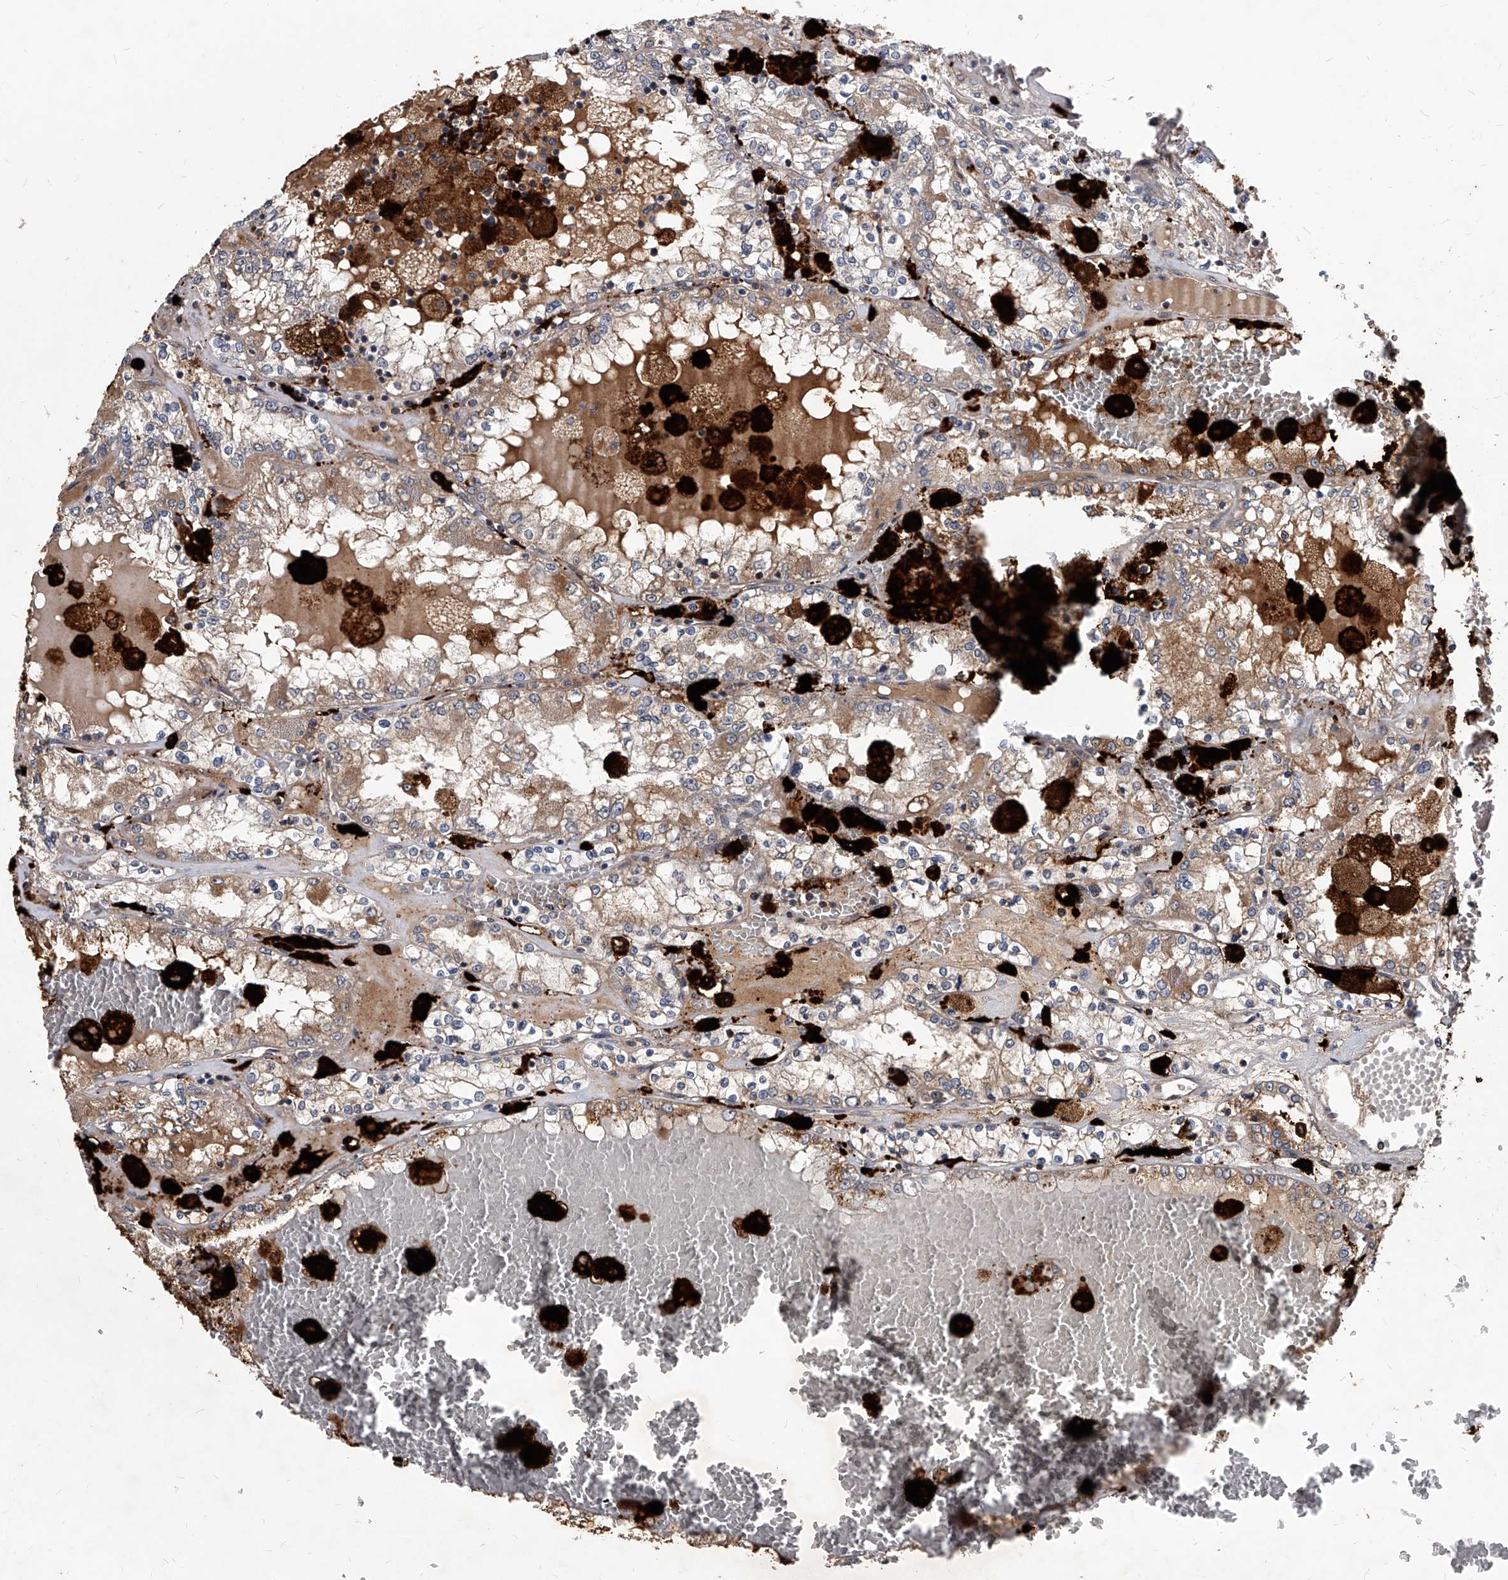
{"staining": {"intensity": "weak", "quantity": ">75%", "location": "cytoplasmic/membranous"}, "tissue": "renal cancer", "cell_type": "Tumor cells", "image_type": "cancer", "snomed": [{"axis": "morphology", "description": "Adenocarcinoma, NOS"}, {"axis": "topography", "description": "Kidney"}], "caption": "Renal adenocarcinoma tissue exhibits weak cytoplasmic/membranous expression in about >75% of tumor cells (Stains: DAB in brown, nuclei in blue, Microscopy: brightfield microscopy at high magnification).", "gene": "SOBP", "patient": {"sex": "female", "age": 56}}